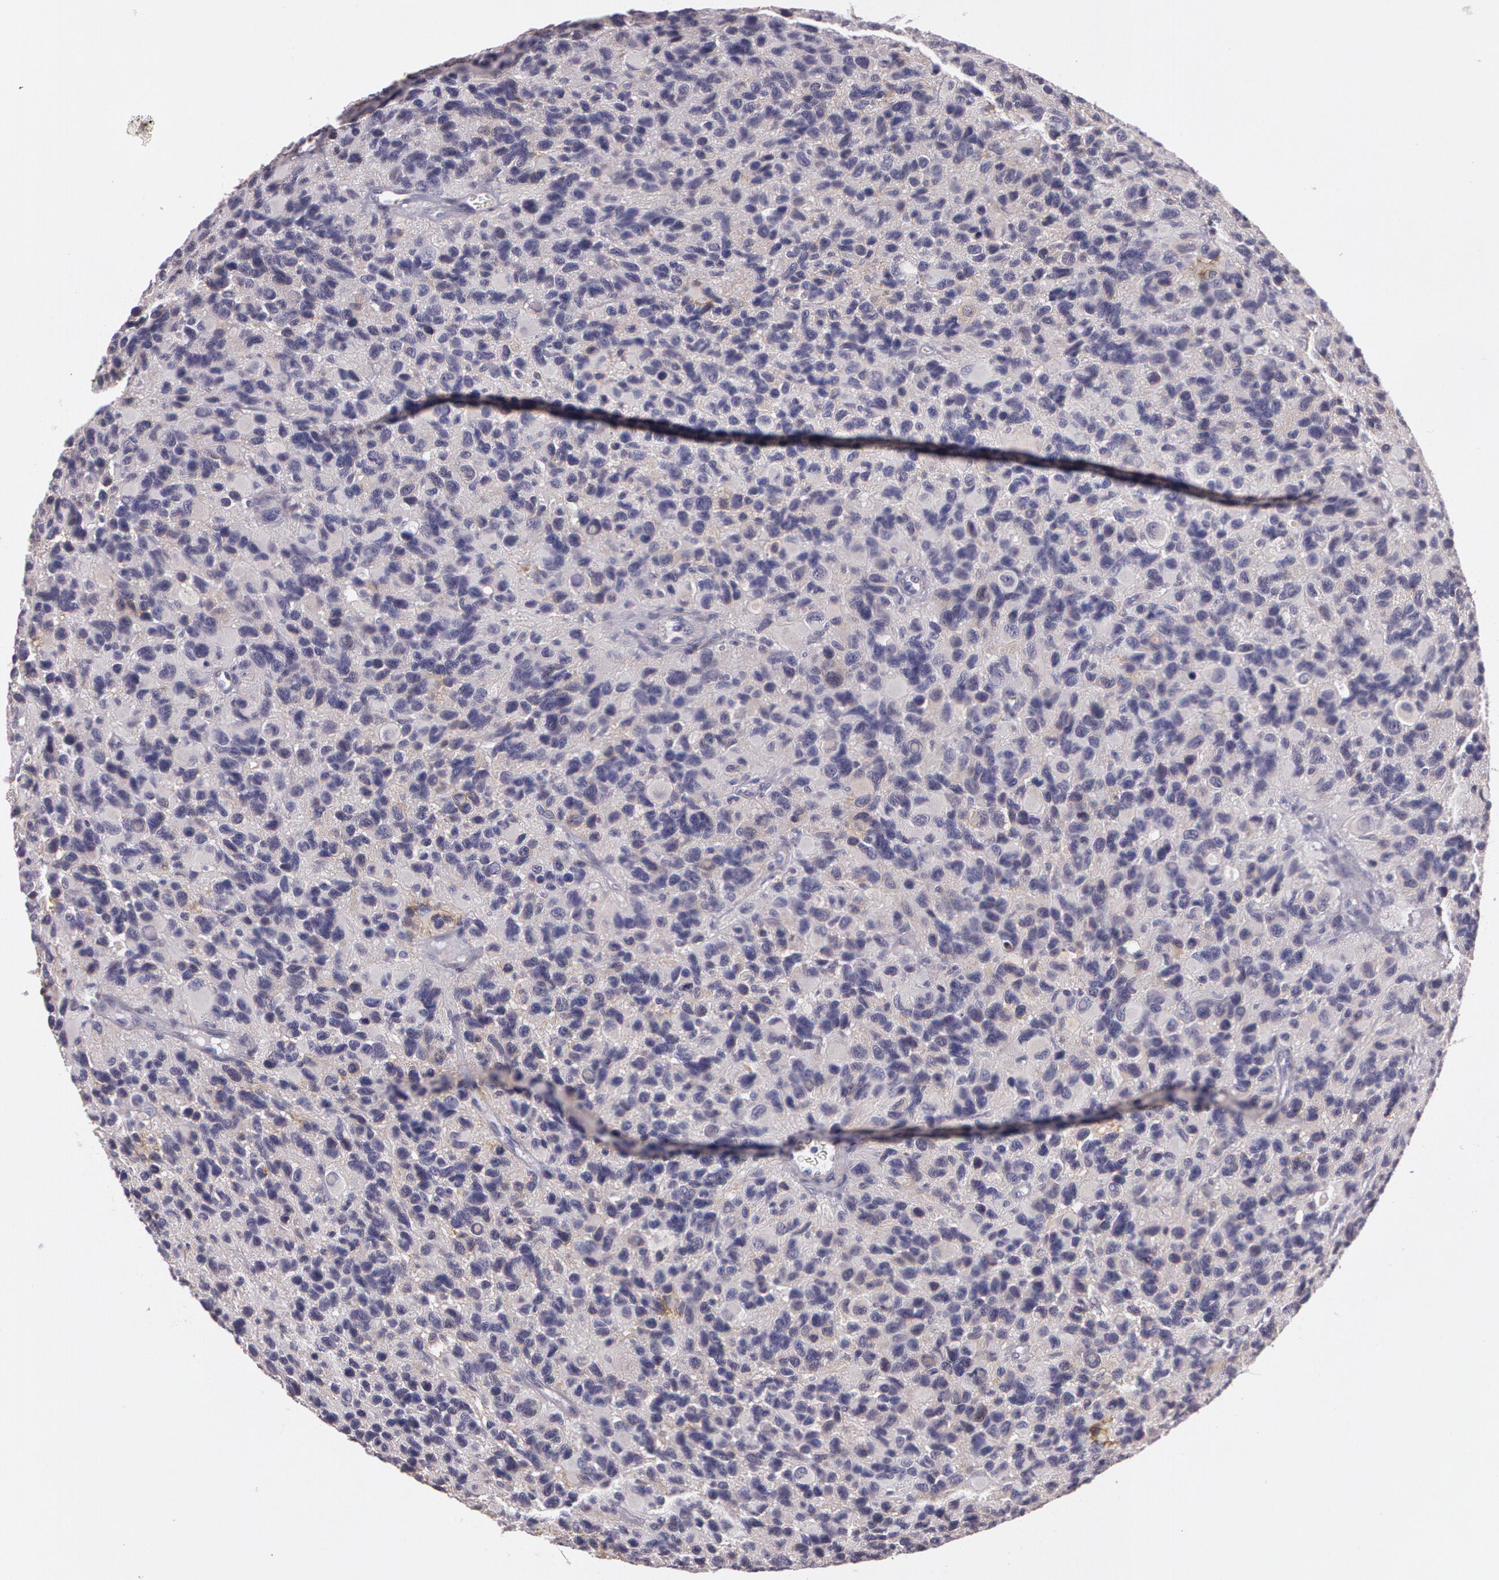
{"staining": {"intensity": "negative", "quantity": "none", "location": "none"}, "tissue": "glioma", "cell_type": "Tumor cells", "image_type": "cancer", "snomed": [{"axis": "morphology", "description": "Glioma, malignant, High grade"}, {"axis": "topography", "description": "Brain"}], "caption": "Immunohistochemistry (IHC) image of neoplastic tissue: glioma stained with DAB (3,3'-diaminobenzidine) displays no significant protein expression in tumor cells.", "gene": "G2E3", "patient": {"sex": "male", "age": 77}}